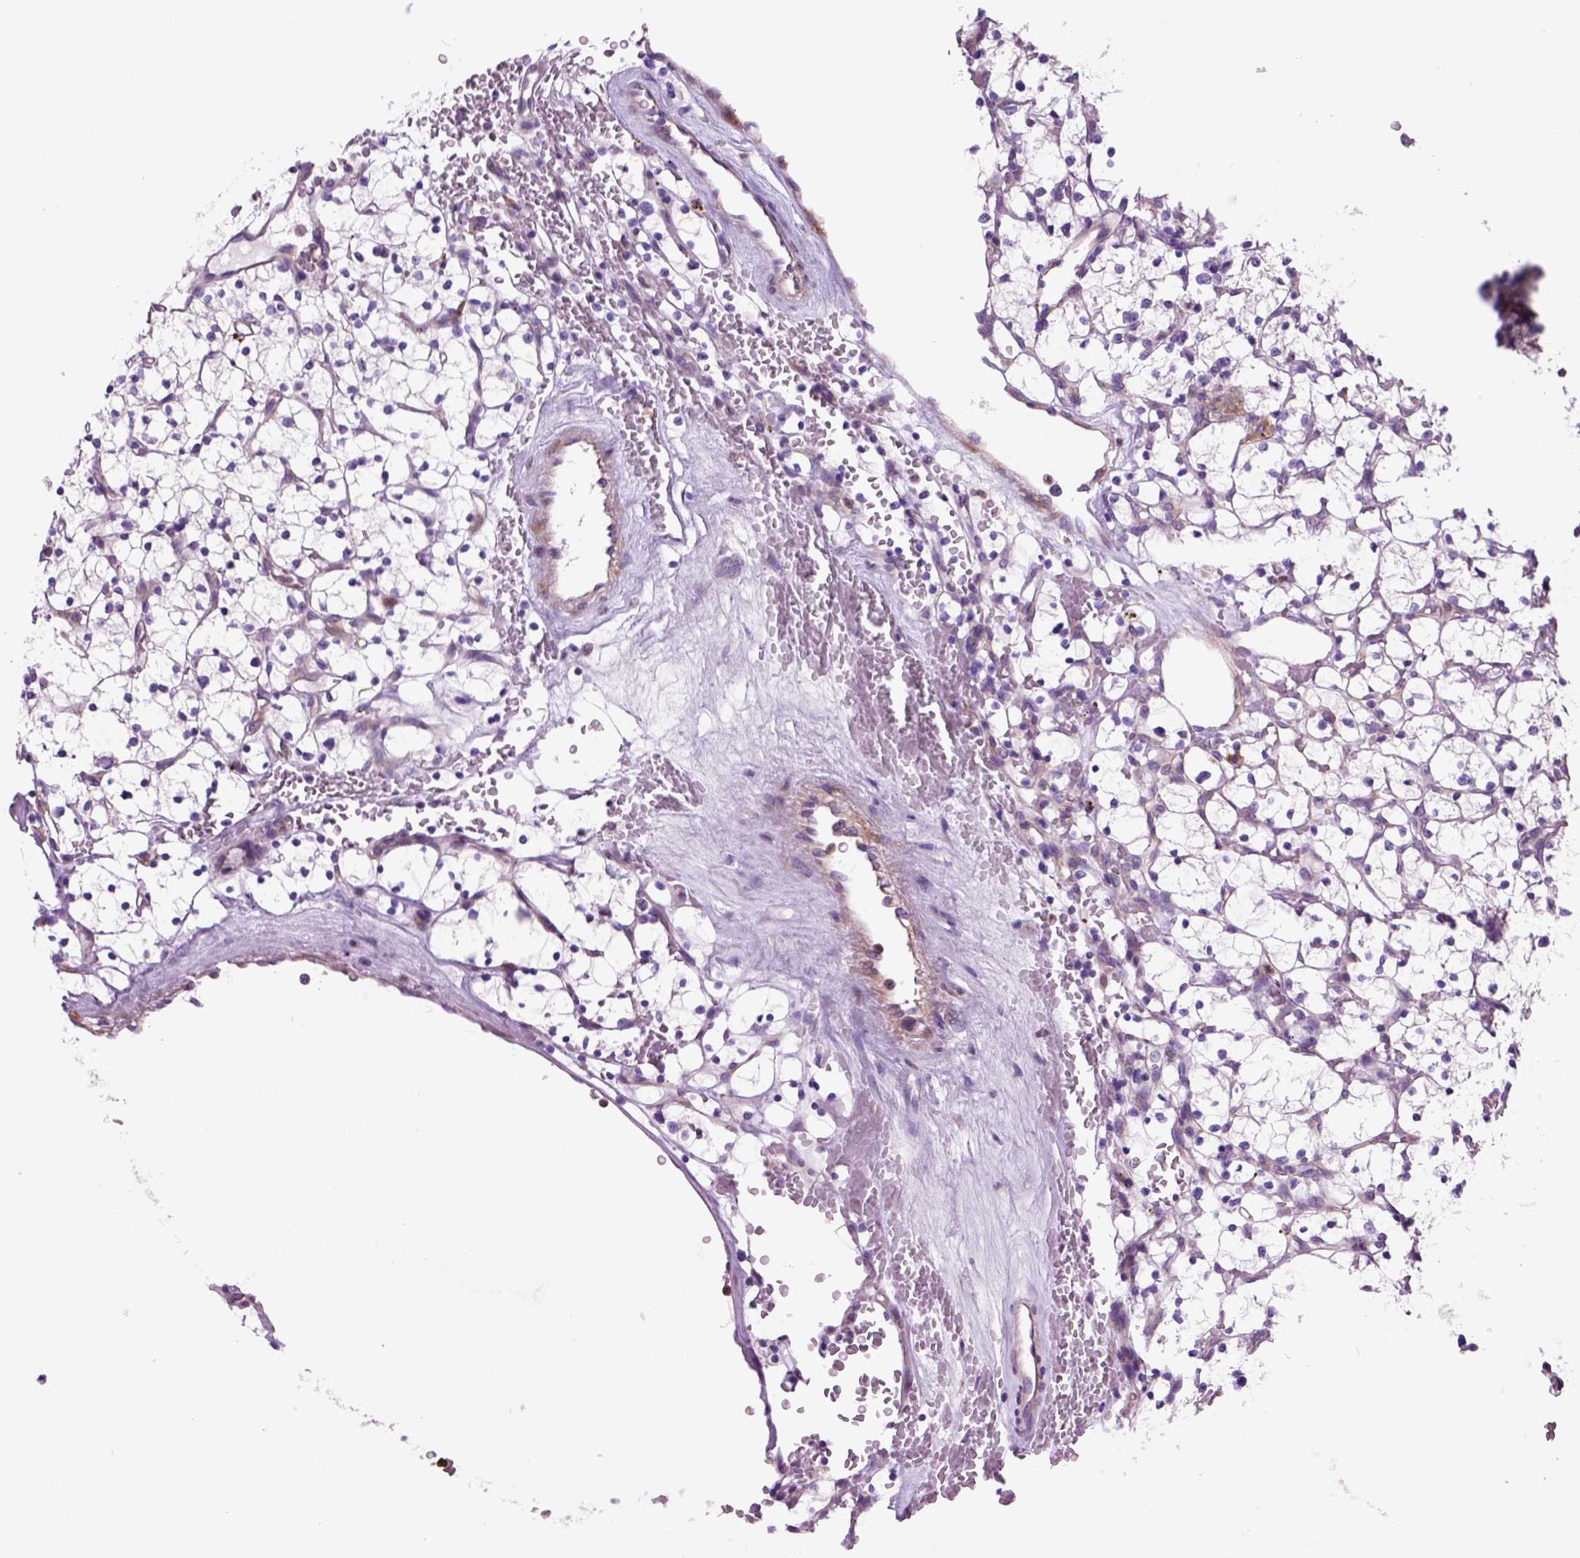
{"staining": {"intensity": "negative", "quantity": "none", "location": "none"}, "tissue": "renal cancer", "cell_type": "Tumor cells", "image_type": "cancer", "snomed": [{"axis": "morphology", "description": "Adenocarcinoma, NOS"}, {"axis": "topography", "description": "Kidney"}], "caption": "An image of adenocarcinoma (renal) stained for a protein demonstrates no brown staining in tumor cells.", "gene": "PIAS3", "patient": {"sex": "female", "age": 64}}